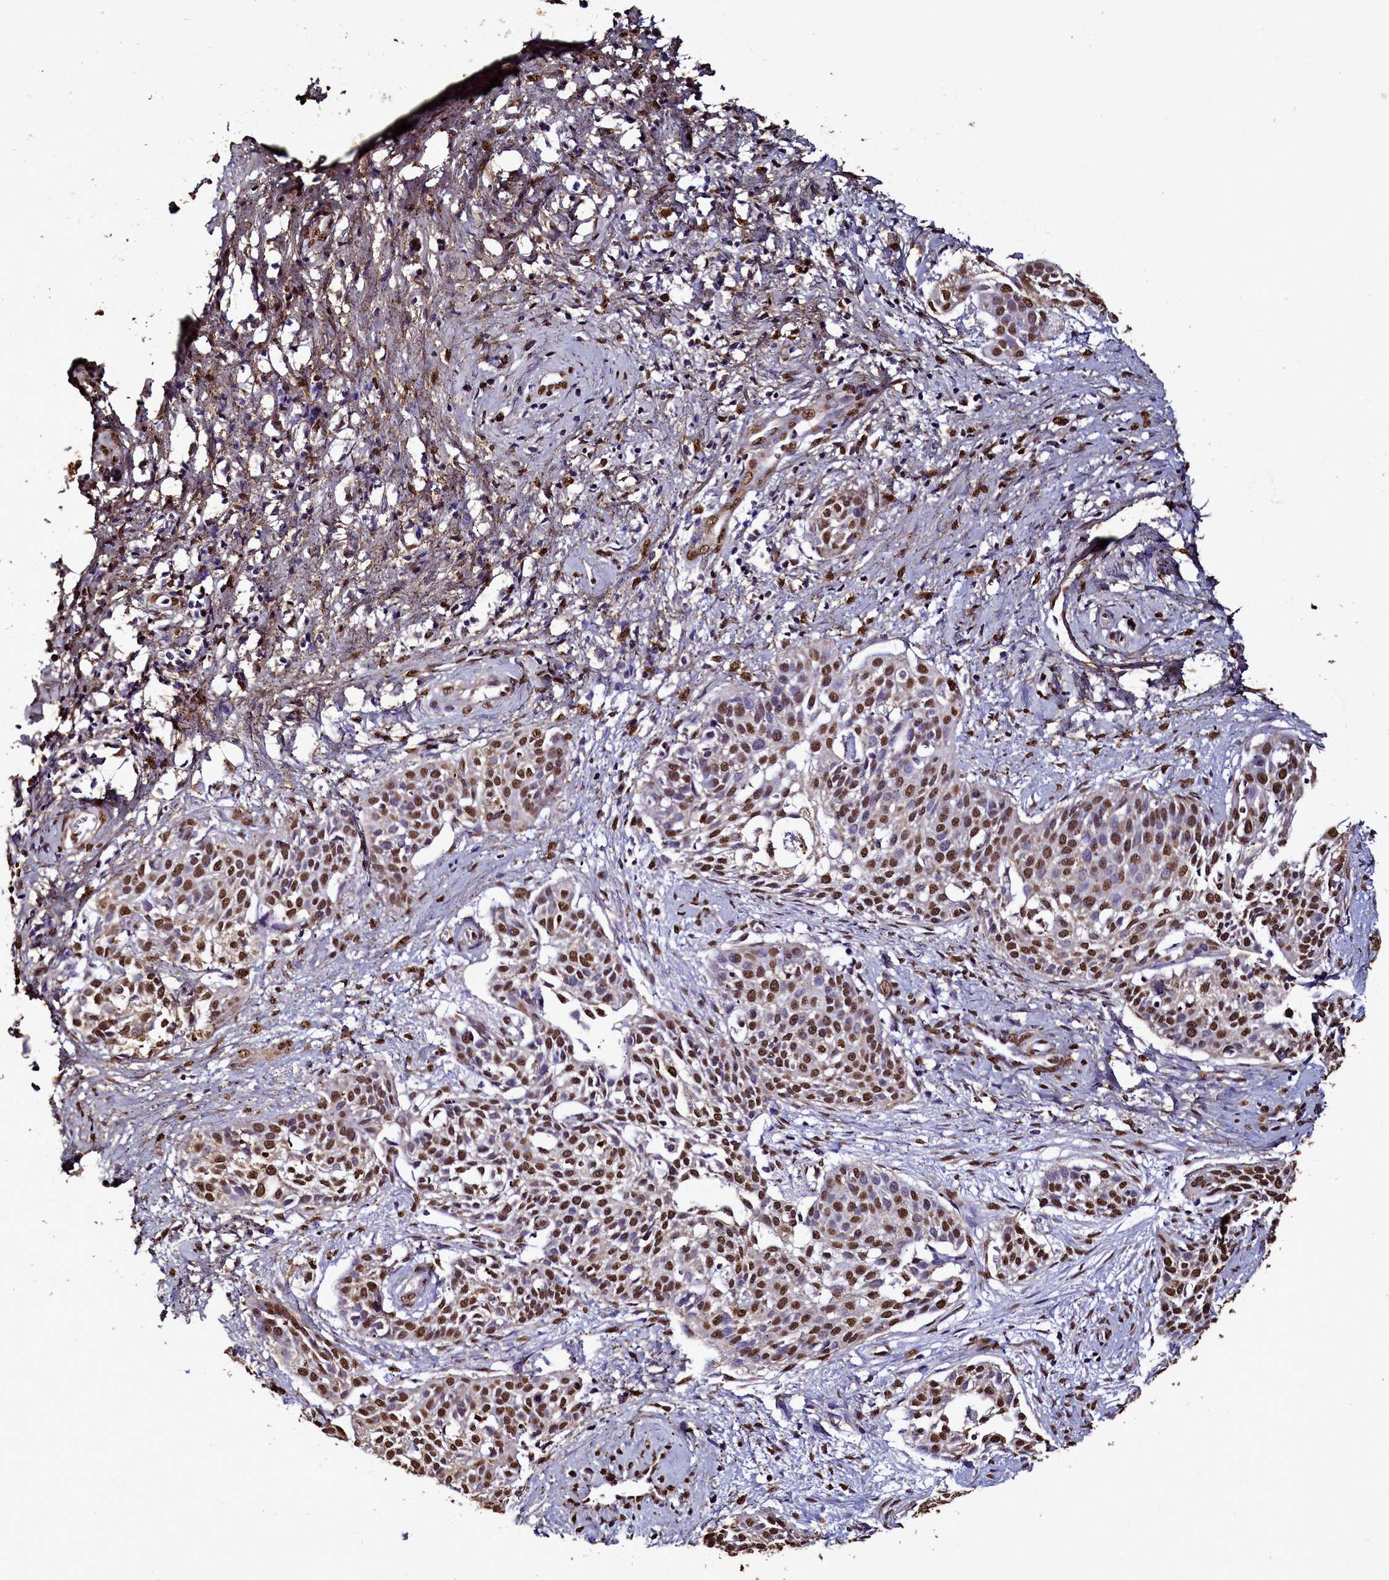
{"staining": {"intensity": "moderate", "quantity": ">75%", "location": "nuclear"}, "tissue": "cervical cancer", "cell_type": "Tumor cells", "image_type": "cancer", "snomed": [{"axis": "morphology", "description": "Squamous cell carcinoma, NOS"}, {"axis": "topography", "description": "Cervix"}], "caption": "DAB immunohistochemical staining of cervical cancer shows moderate nuclear protein staining in approximately >75% of tumor cells.", "gene": "TRIP6", "patient": {"sex": "female", "age": 44}}